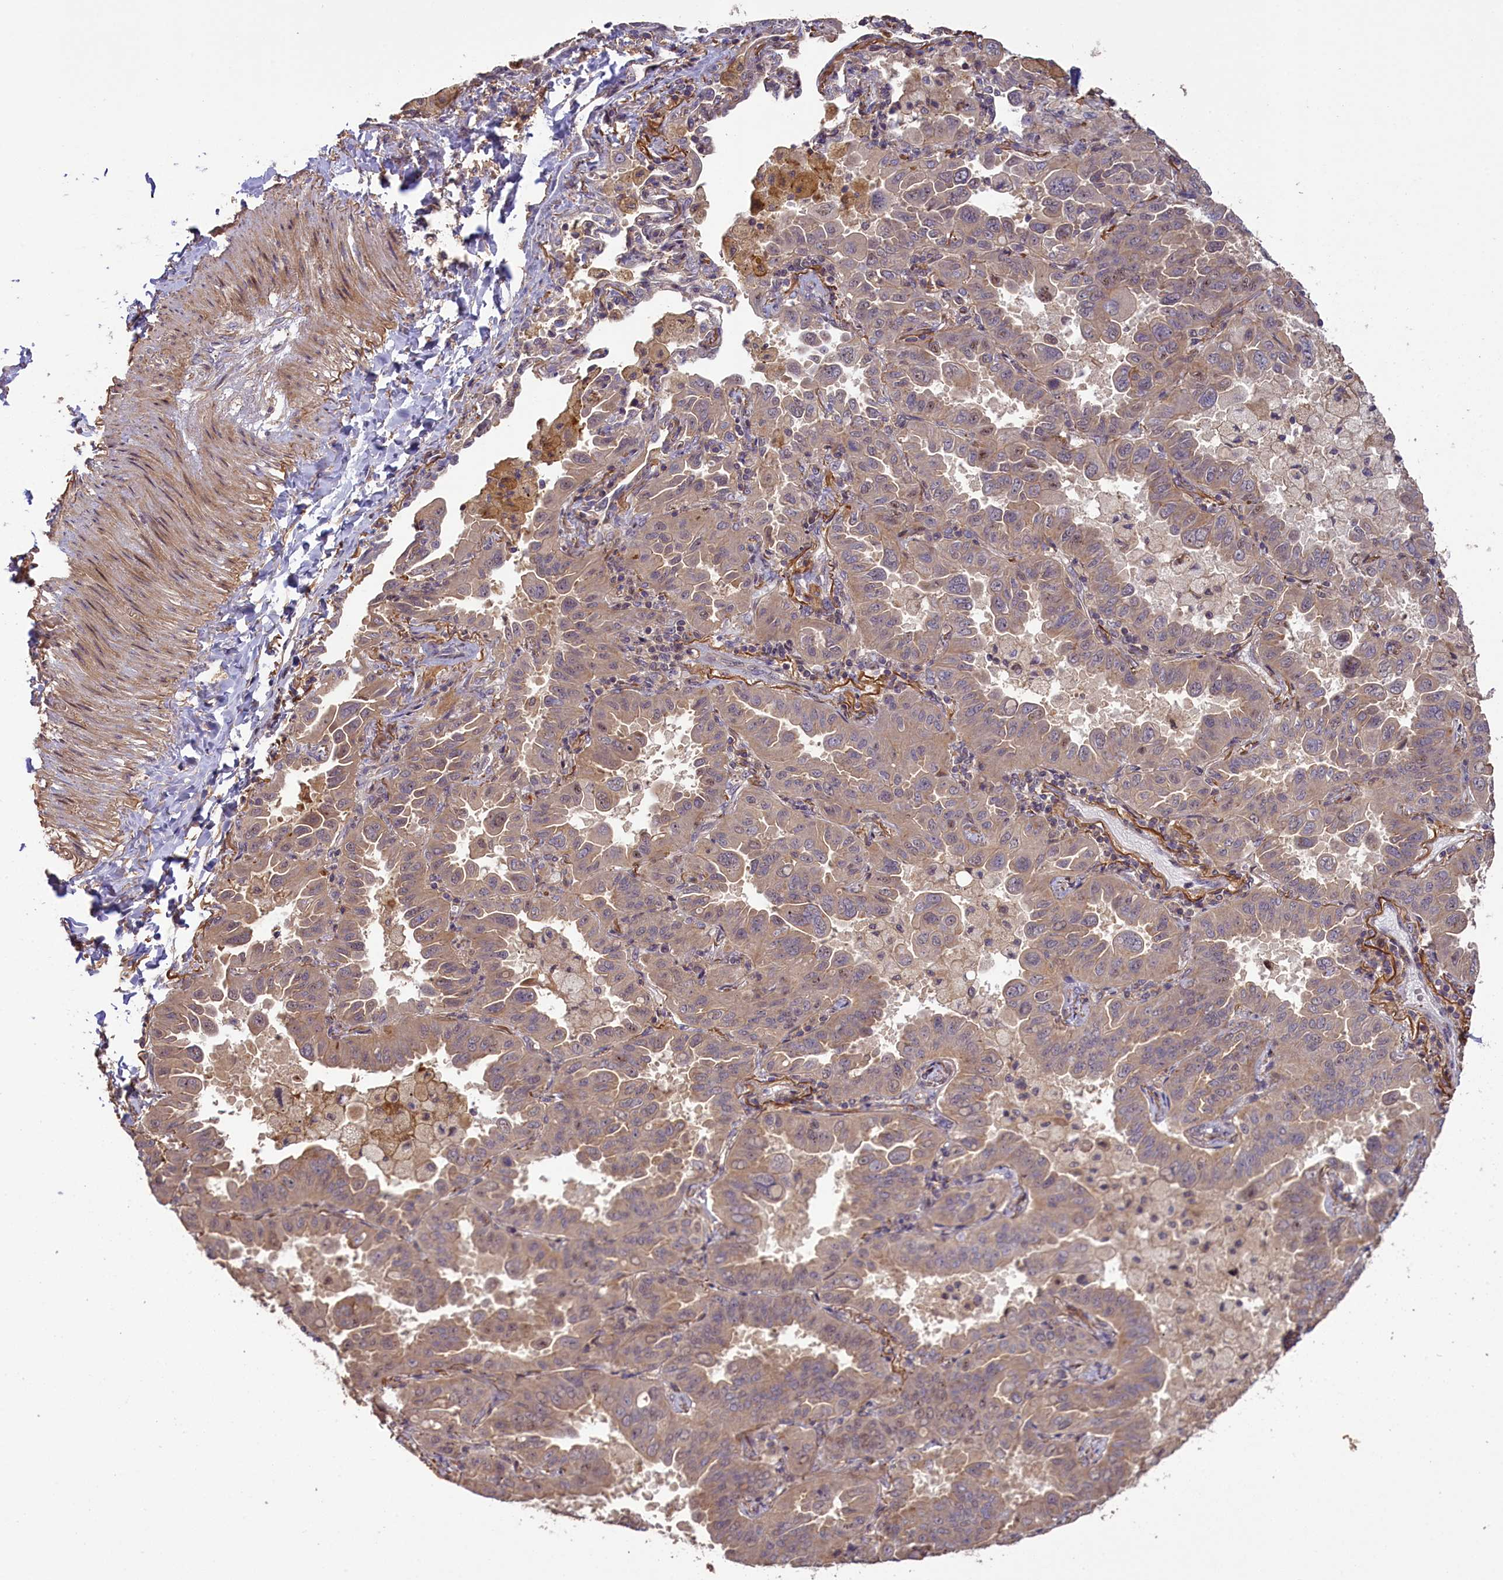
{"staining": {"intensity": "weak", "quantity": ">75%", "location": "cytoplasmic/membranous,nuclear"}, "tissue": "lung cancer", "cell_type": "Tumor cells", "image_type": "cancer", "snomed": [{"axis": "morphology", "description": "Adenocarcinoma, NOS"}, {"axis": "topography", "description": "Lung"}], "caption": "High-power microscopy captured an immunohistochemistry (IHC) micrograph of lung adenocarcinoma, revealing weak cytoplasmic/membranous and nuclear positivity in about >75% of tumor cells. The protein of interest is stained brown, and the nuclei are stained in blue (DAB IHC with brightfield microscopy, high magnification).", "gene": "FUZ", "patient": {"sex": "male", "age": 64}}